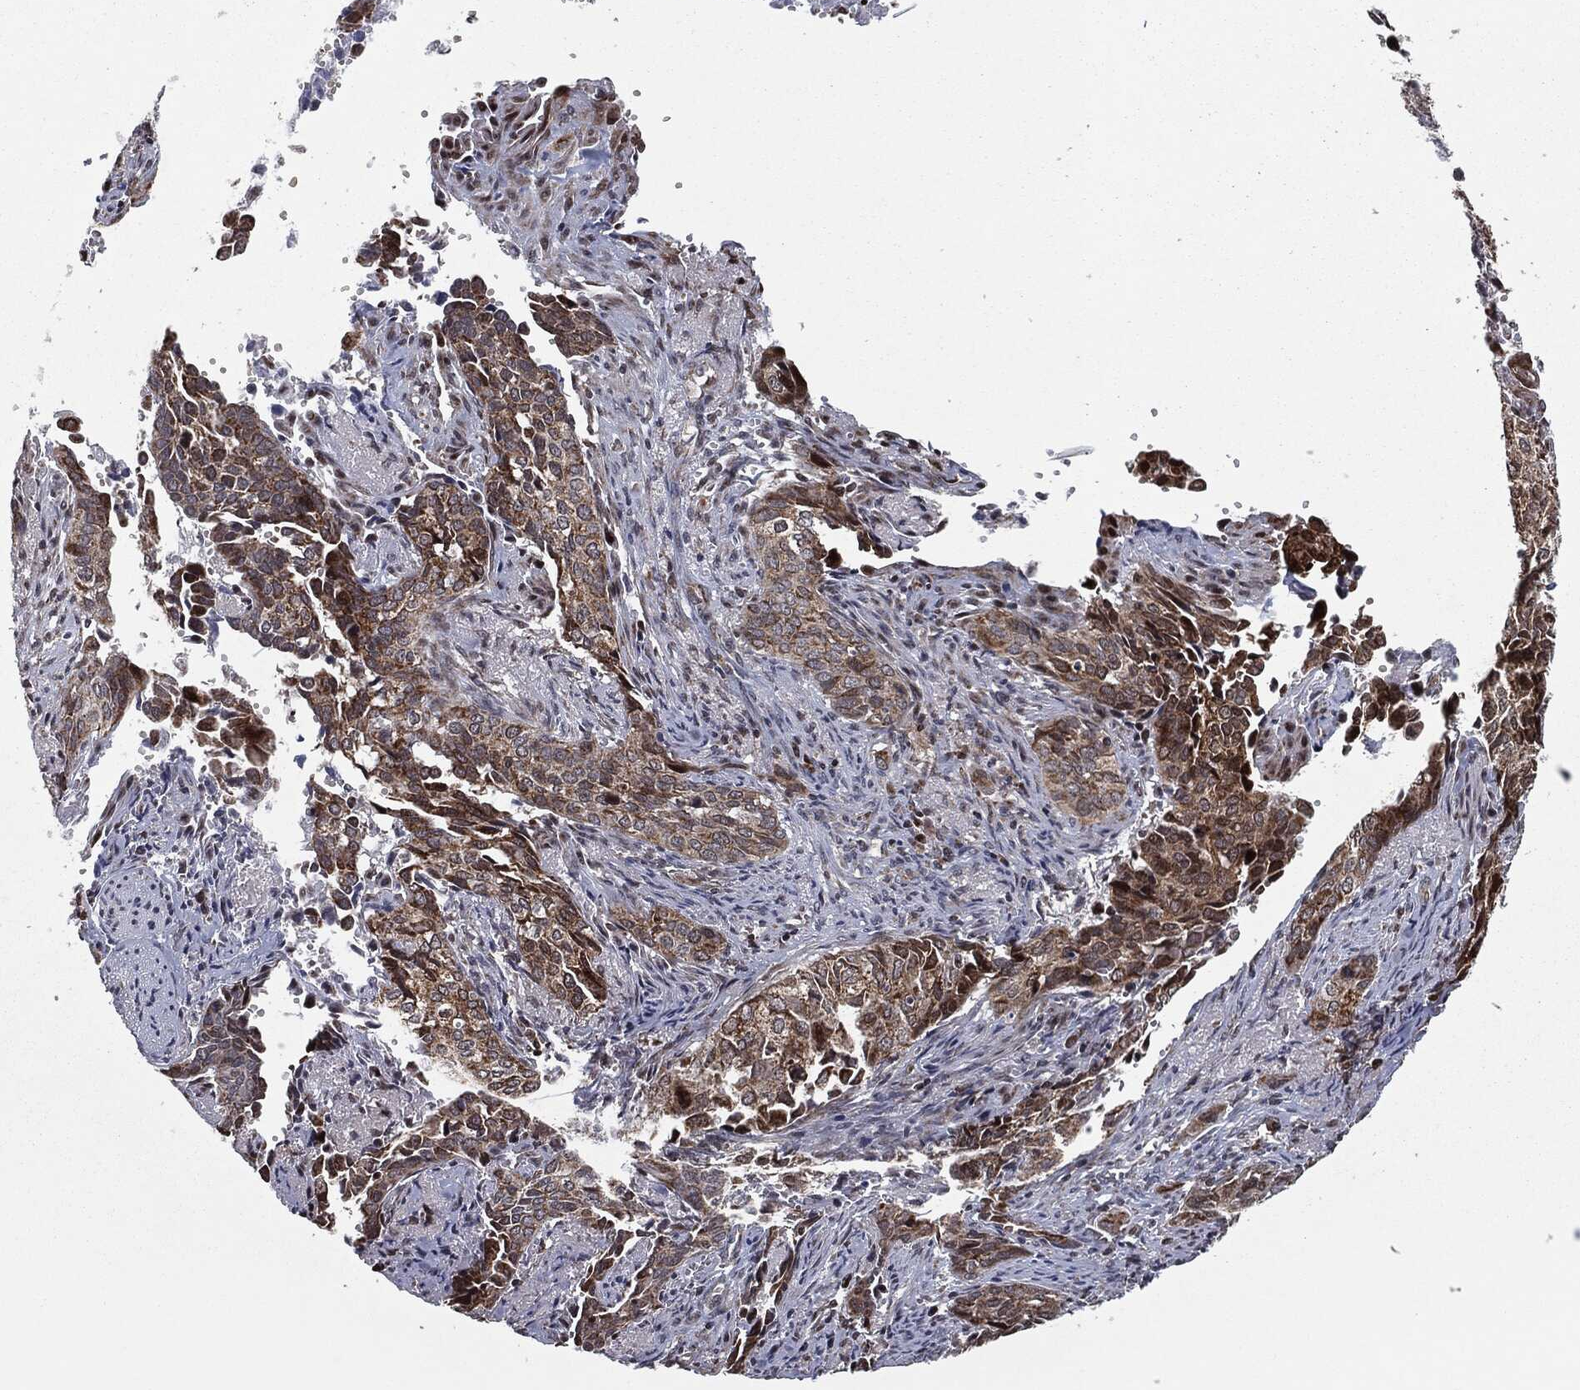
{"staining": {"intensity": "strong", "quantity": ">75%", "location": "cytoplasmic/membranous"}, "tissue": "cervical cancer", "cell_type": "Tumor cells", "image_type": "cancer", "snomed": [{"axis": "morphology", "description": "Squamous cell carcinoma, NOS"}, {"axis": "topography", "description": "Cervix"}], "caption": "Tumor cells show high levels of strong cytoplasmic/membranous expression in approximately >75% of cells in squamous cell carcinoma (cervical). (IHC, brightfield microscopy, high magnification).", "gene": "CHCHD2", "patient": {"sex": "female", "age": 29}}